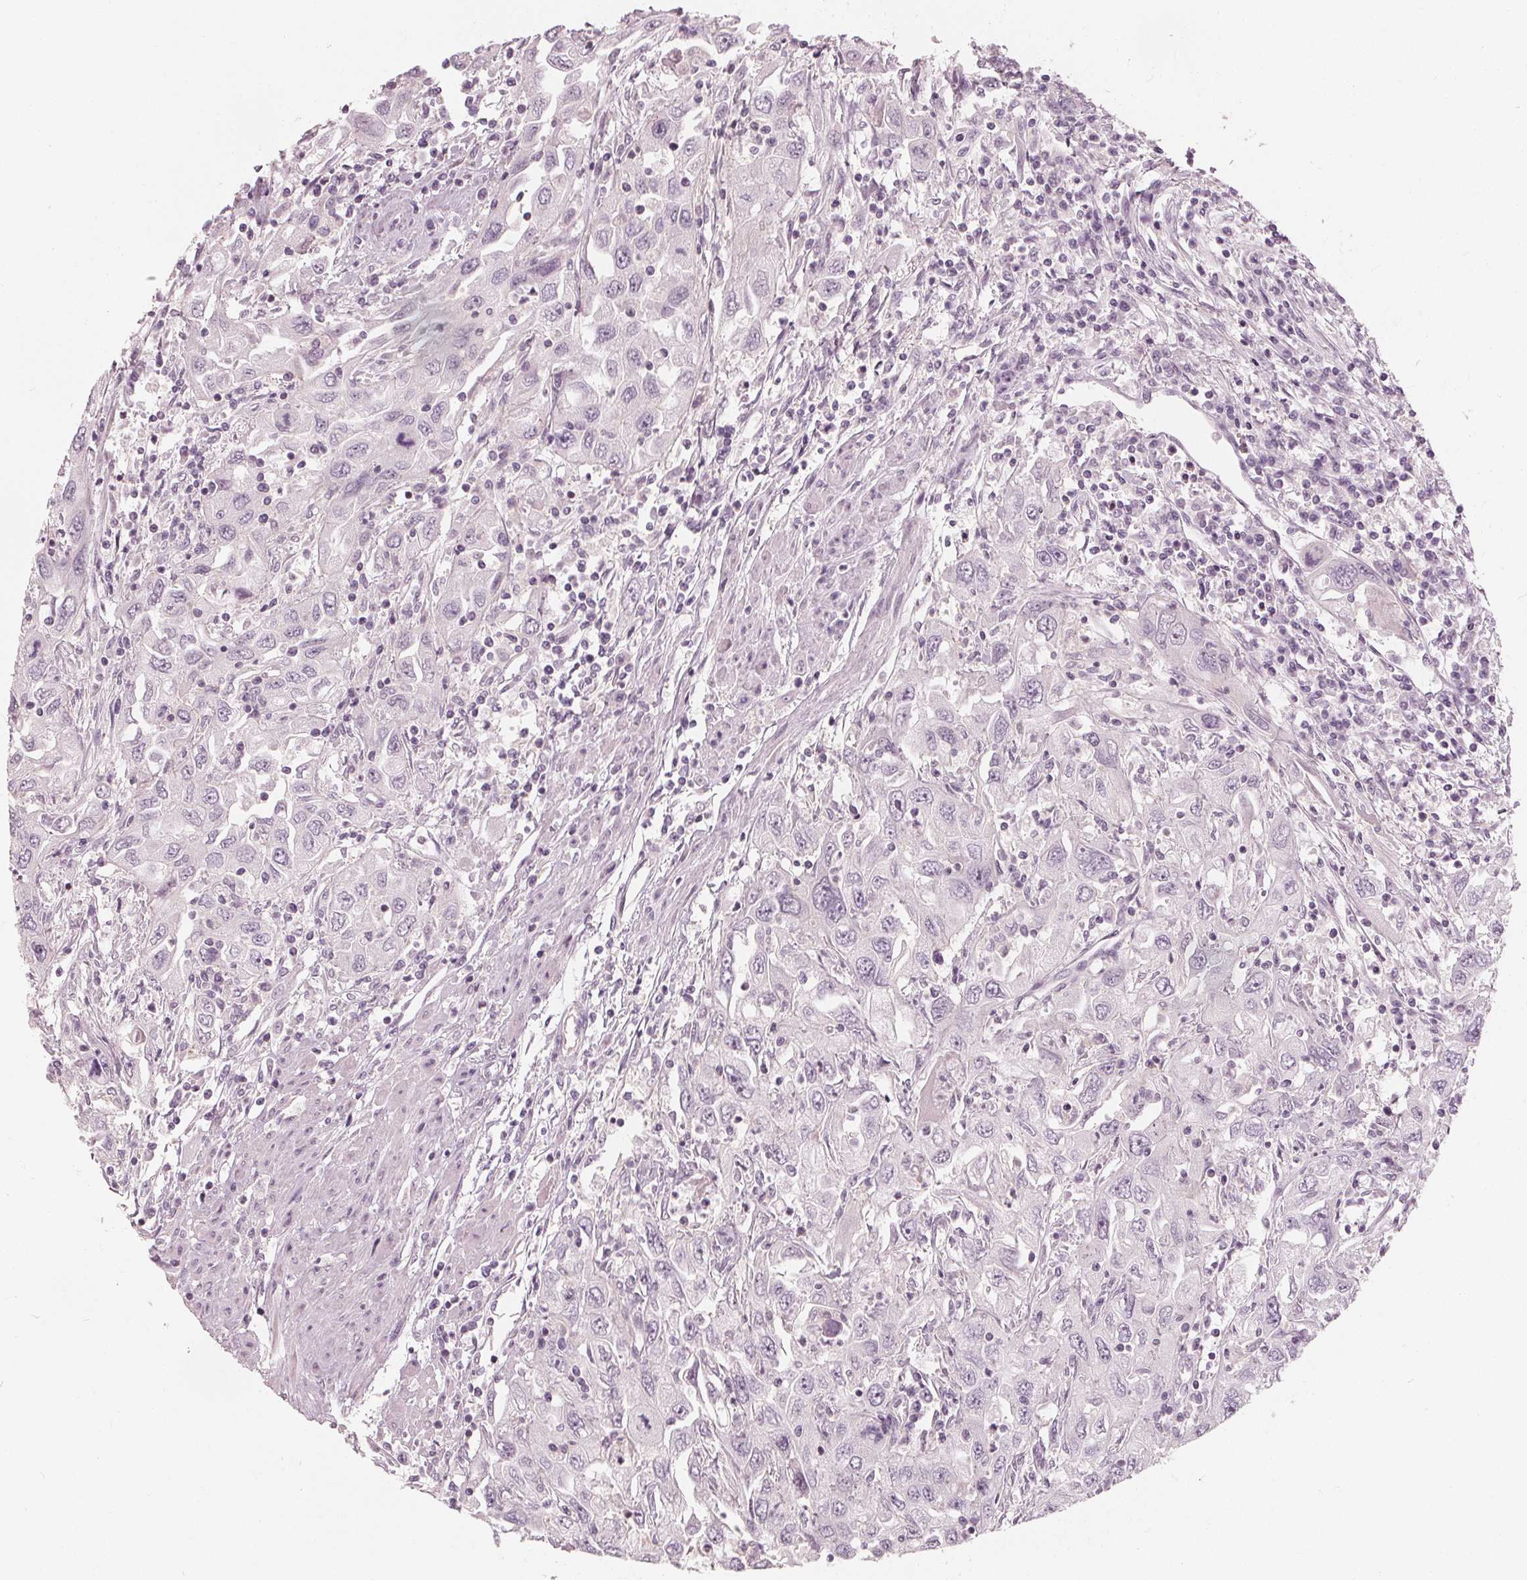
{"staining": {"intensity": "negative", "quantity": "none", "location": "none"}, "tissue": "urothelial cancer", "cell_type": "Tumor cells", "image_type": "cancer", "snomed": [{"axis": "morphology", "description": "Urothelial carcinoma, High grade"}, {"axis": "topography", "description": "Urinary bladder"}], "caption": "Urothelial cancer was stained to show a protein in brown. There is no significant expression in tumor cells. (Stains: DAB immunohistochemistry with hematoxylin counter stain, Microscopy: brightfield microscopy at high magnification).", "gene": "SAT2", "patient": {"sex": "male", "age": 76}}